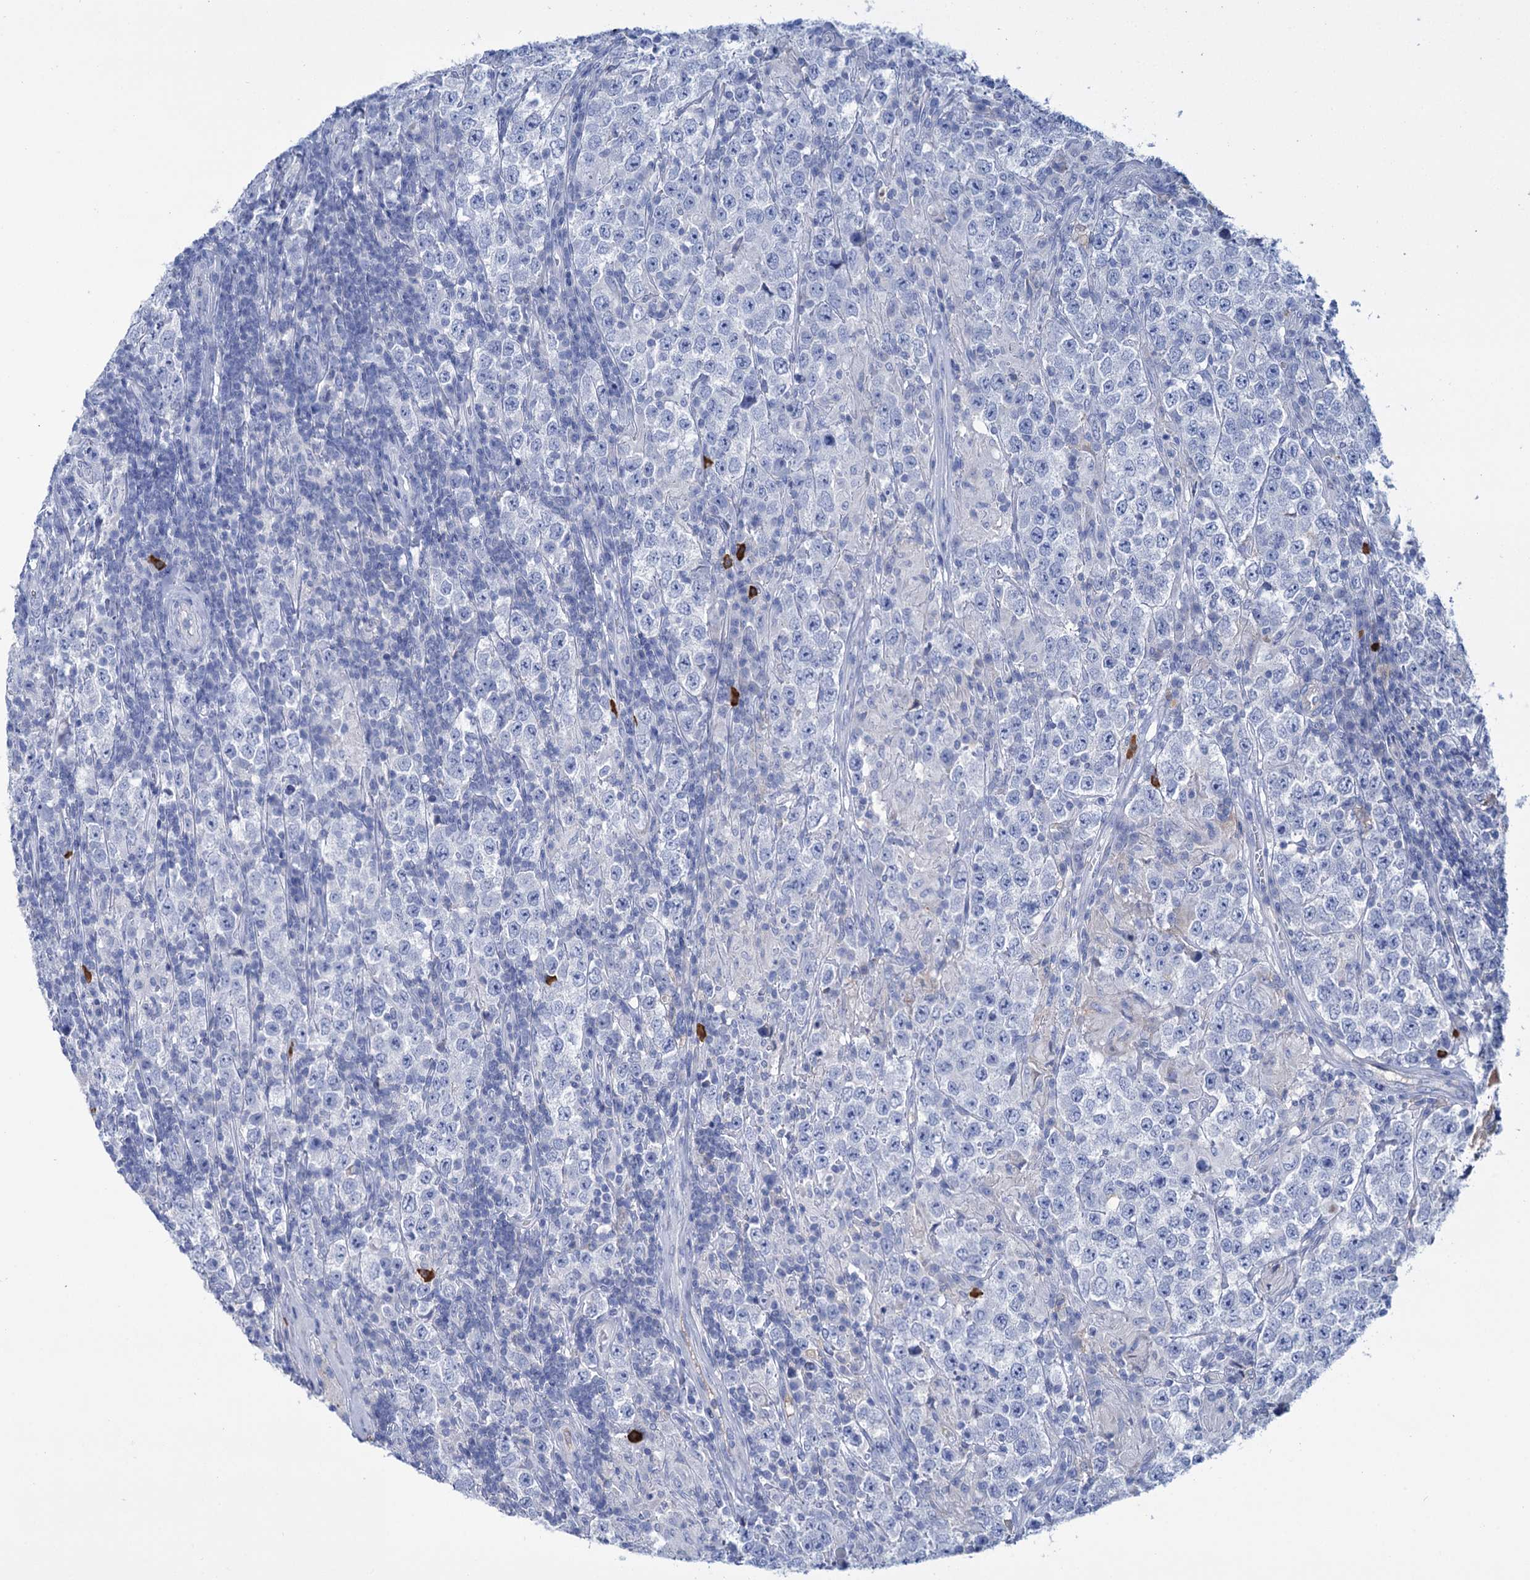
{"staining": {"intensity": "negative", "quantity": "none", "location": "none"}, "tissue": "testis cancer", "cell_type": "Tumor cells", "image_type": "cancer", "snomed": [{"axis": "morphology", "description": "Normal tissue, NOS"}, {"axis": "morphology", "description": "Urothelial carcinoma, High grade"}, {"axis": "morphology", "description": "Seminoma, NOS"}, {"axis": "morphology", "description": "Carcinoma, Embryonal, NOS"}, {"axis": "topography", "description": "Urinary bladder"}, {"axis": "topography", "description": "Testis"}], "caption": "Immunohistochemical staining of human testis embryonal carcinoma demonstrates no significant positivity in tumor cells.", "gene": "FBXW12", "patient": {"sex": "male", "age": 41}}